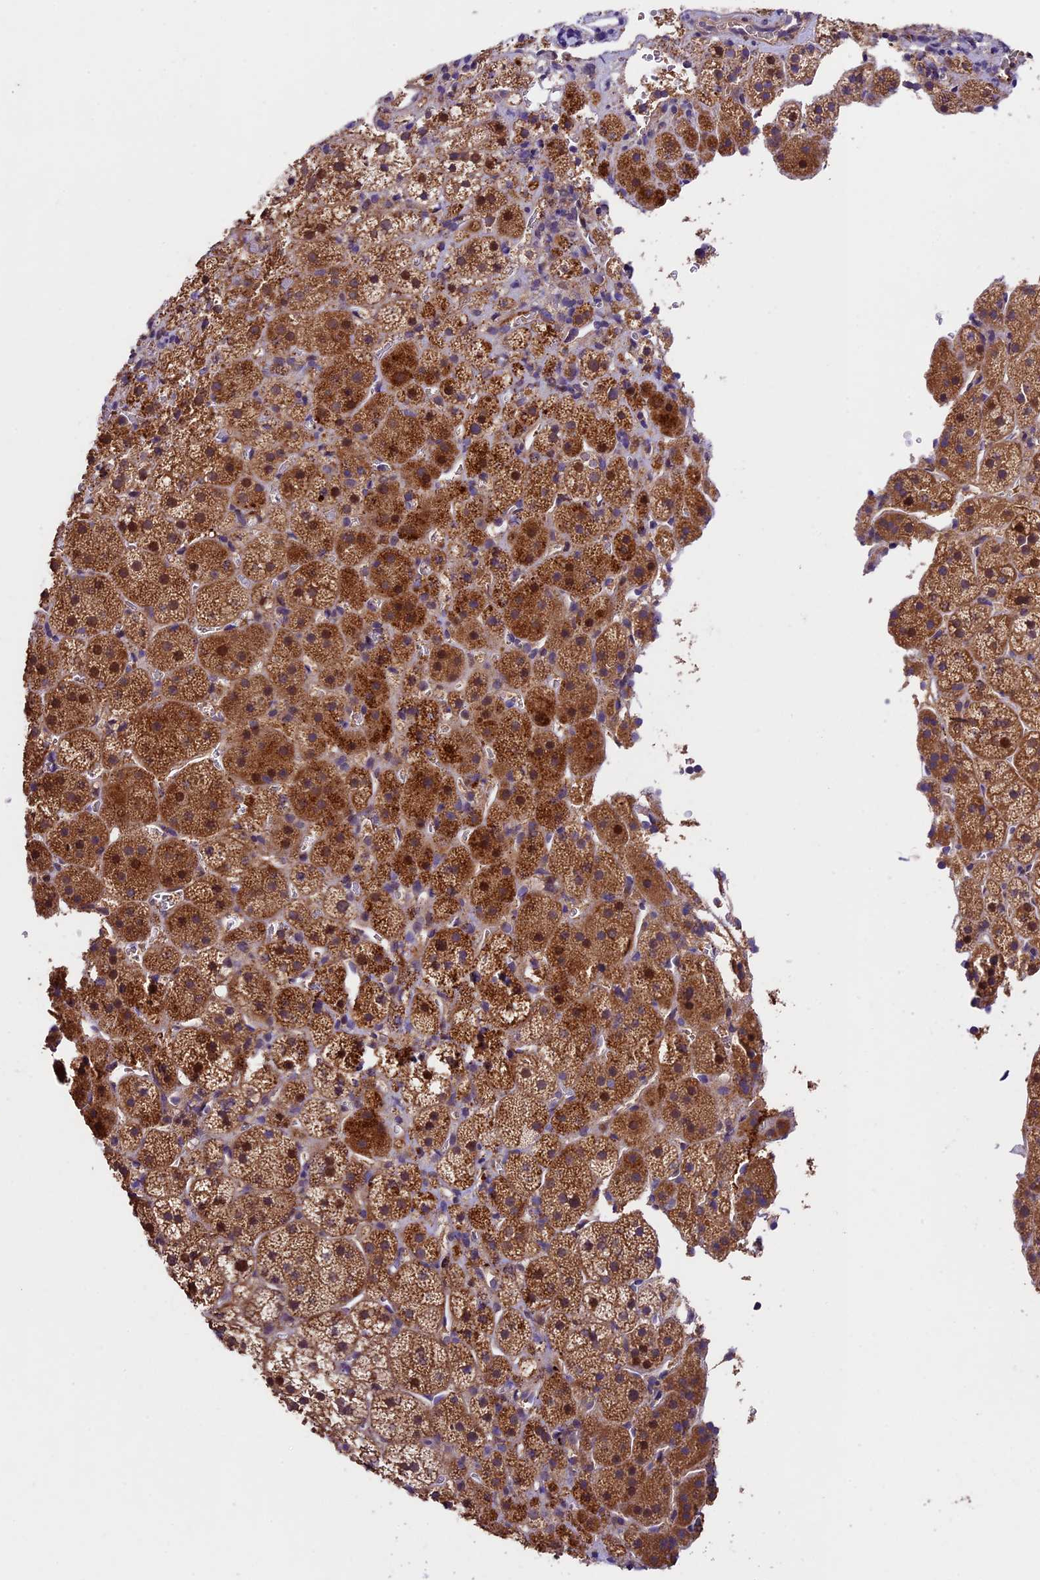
{"staining": {"intensity": "strong", "quantity": ">75%", "location": "cytoplasmic/membranous,nuclear"}, "tissue": "adrenal gland", "cell_type": "Glandular cells", "image_type": "normal", "snomed": [{"axis": "morphology", "description": "Normal tissue, NOS"}, {"axis": "topography", "description": "Adrenal gland"}], "caption": "Protein positivity by immunohistochemistry reveals strong cytoplasmic/membranous,nuclear positivity in about >75% of glandular cells in normal adrenal gland.", "gene": "SBNO2", "patient": {"sex": "female", "age": 44}}